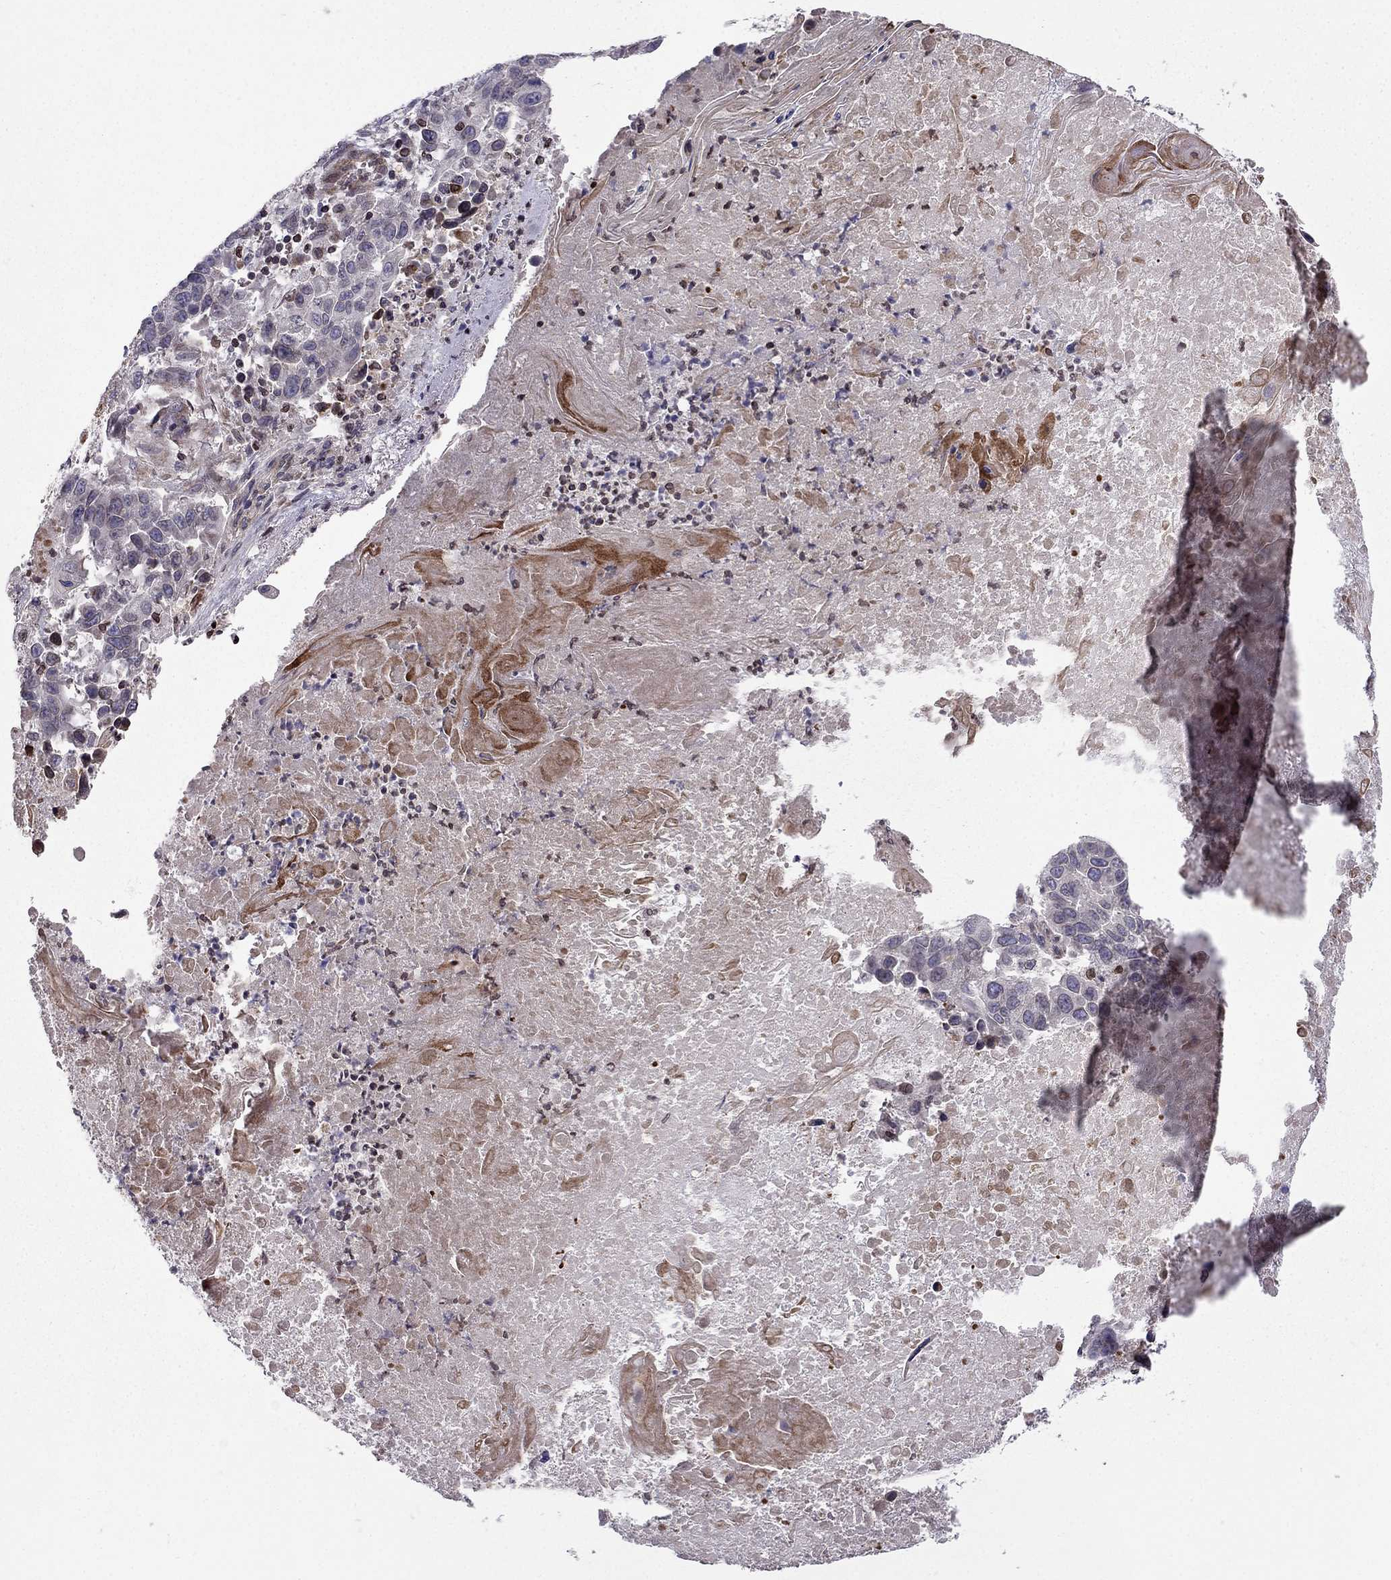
{"staining": {"intensity": "negative", "quantity": "none", "location": "none"}, "tissue": "lung cancer", "cell_type": "Tumor cells", "image_type": "cancer", "snomed": [{"axis": "morphology", "description": "Squamous cell carcinoma, NOS"}, {"axis": "topography", "description": "Lung"}], "caption": "High power microscopy histopathology image of an IHC photomicrograph of lung cancer, revealing no significant positivity in tumor cells. (DAB (3,3'-diaminobenzidine) immunohistochemistry (IHC) with hematoxylin counter stain).", "gene": "CDC42BPA", "patient": {"sex": "male", "age": 73}}